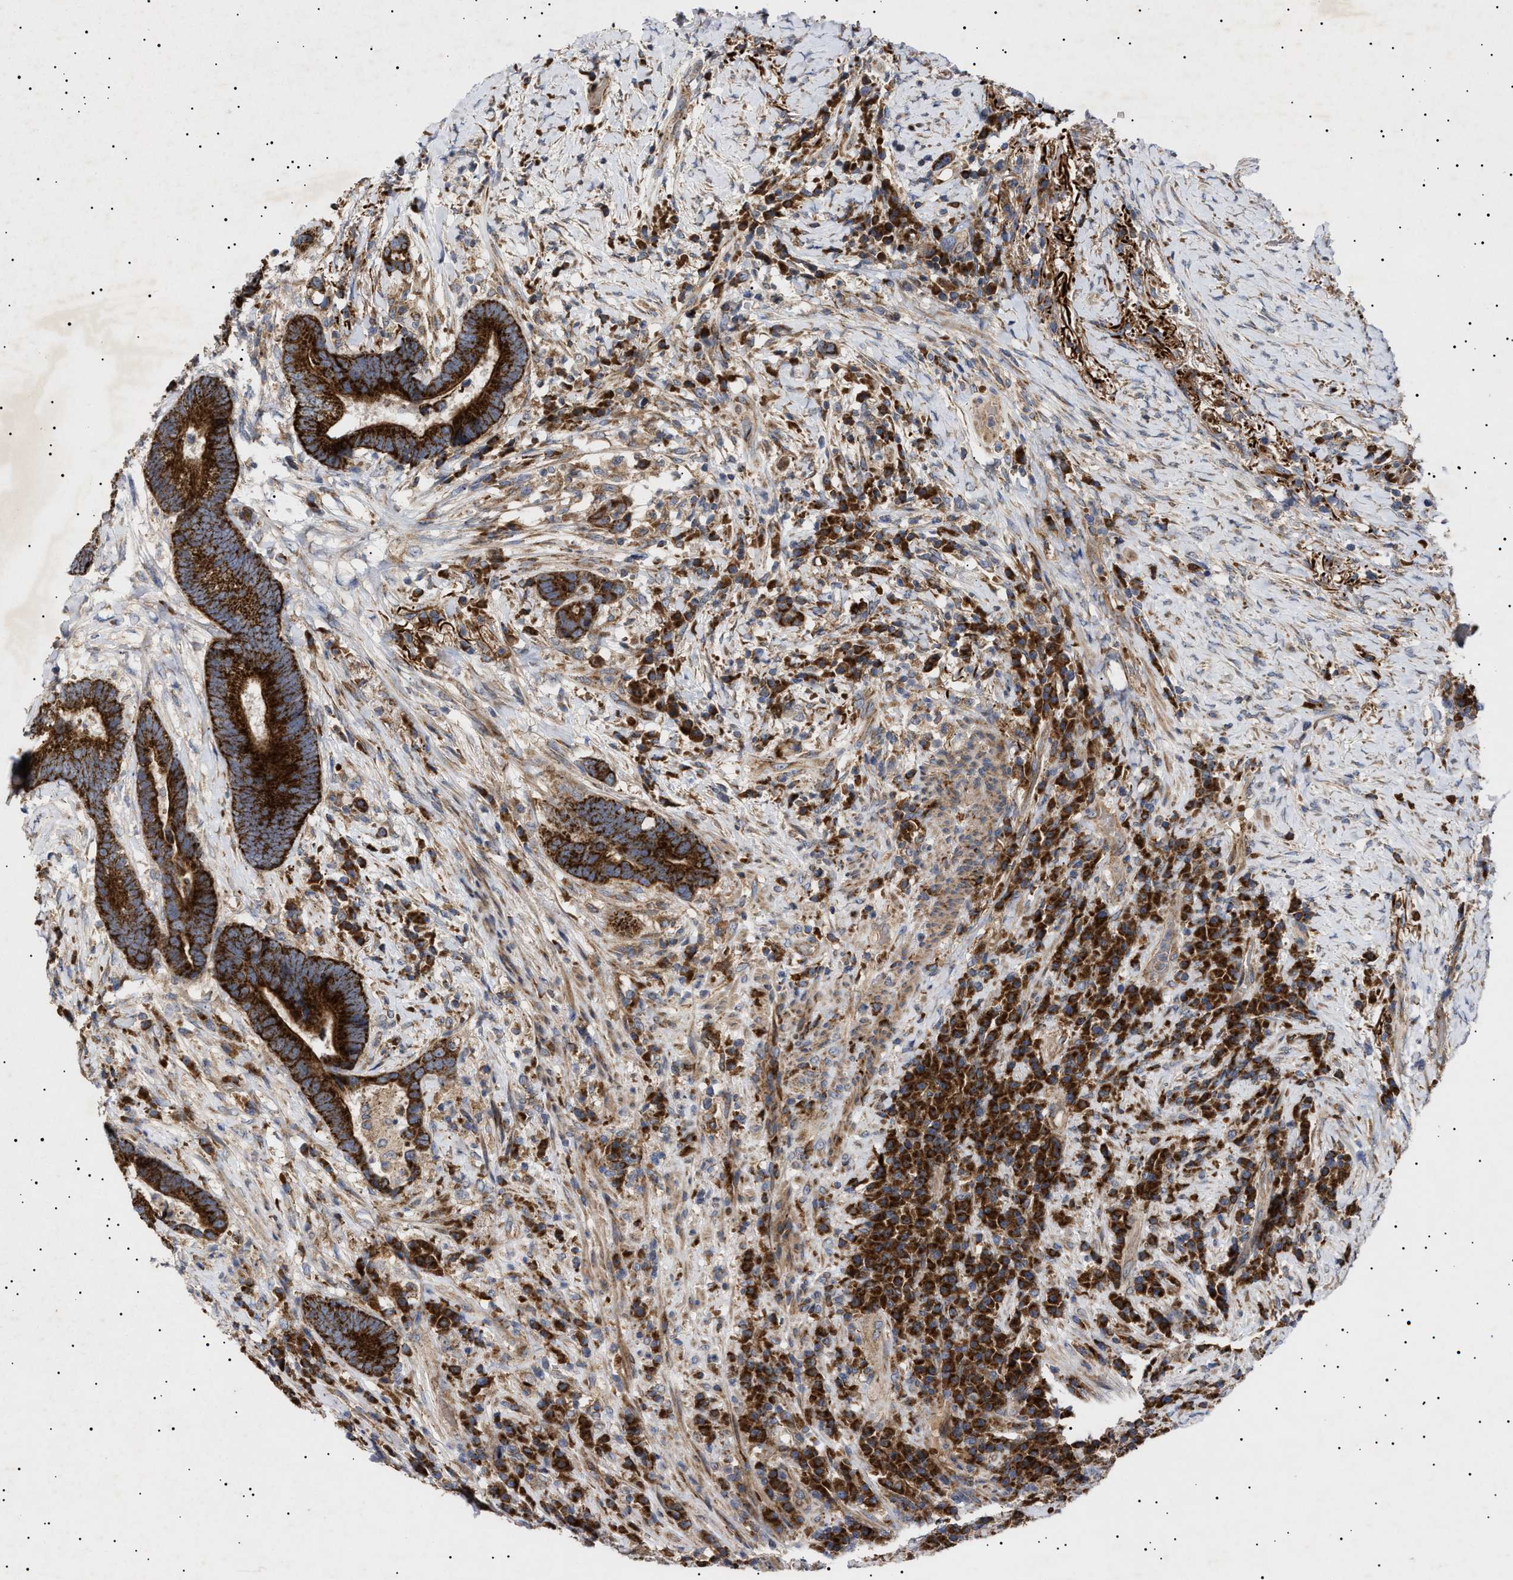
{"staining": {"intensity": "strong", "quantity": ">75%", "location": "cytoplasmic/membranous"}, "tissue": "colorectal cancer", "cell_type": "Tumor cells", "image_type": "cancer", "snomed": [{"axis": "morphology", "description": "Adenocarcinoma, NOS"}, {"axis": "topography", "description": "Rectum"}], "caption": "Tumor cells display high levels of strong cytoplasmic/membranous expression in approximately >75% of cells in human colorectal cancer.", "gene": "MRPL10", "patient": {"sex": "female", "age": 89}}